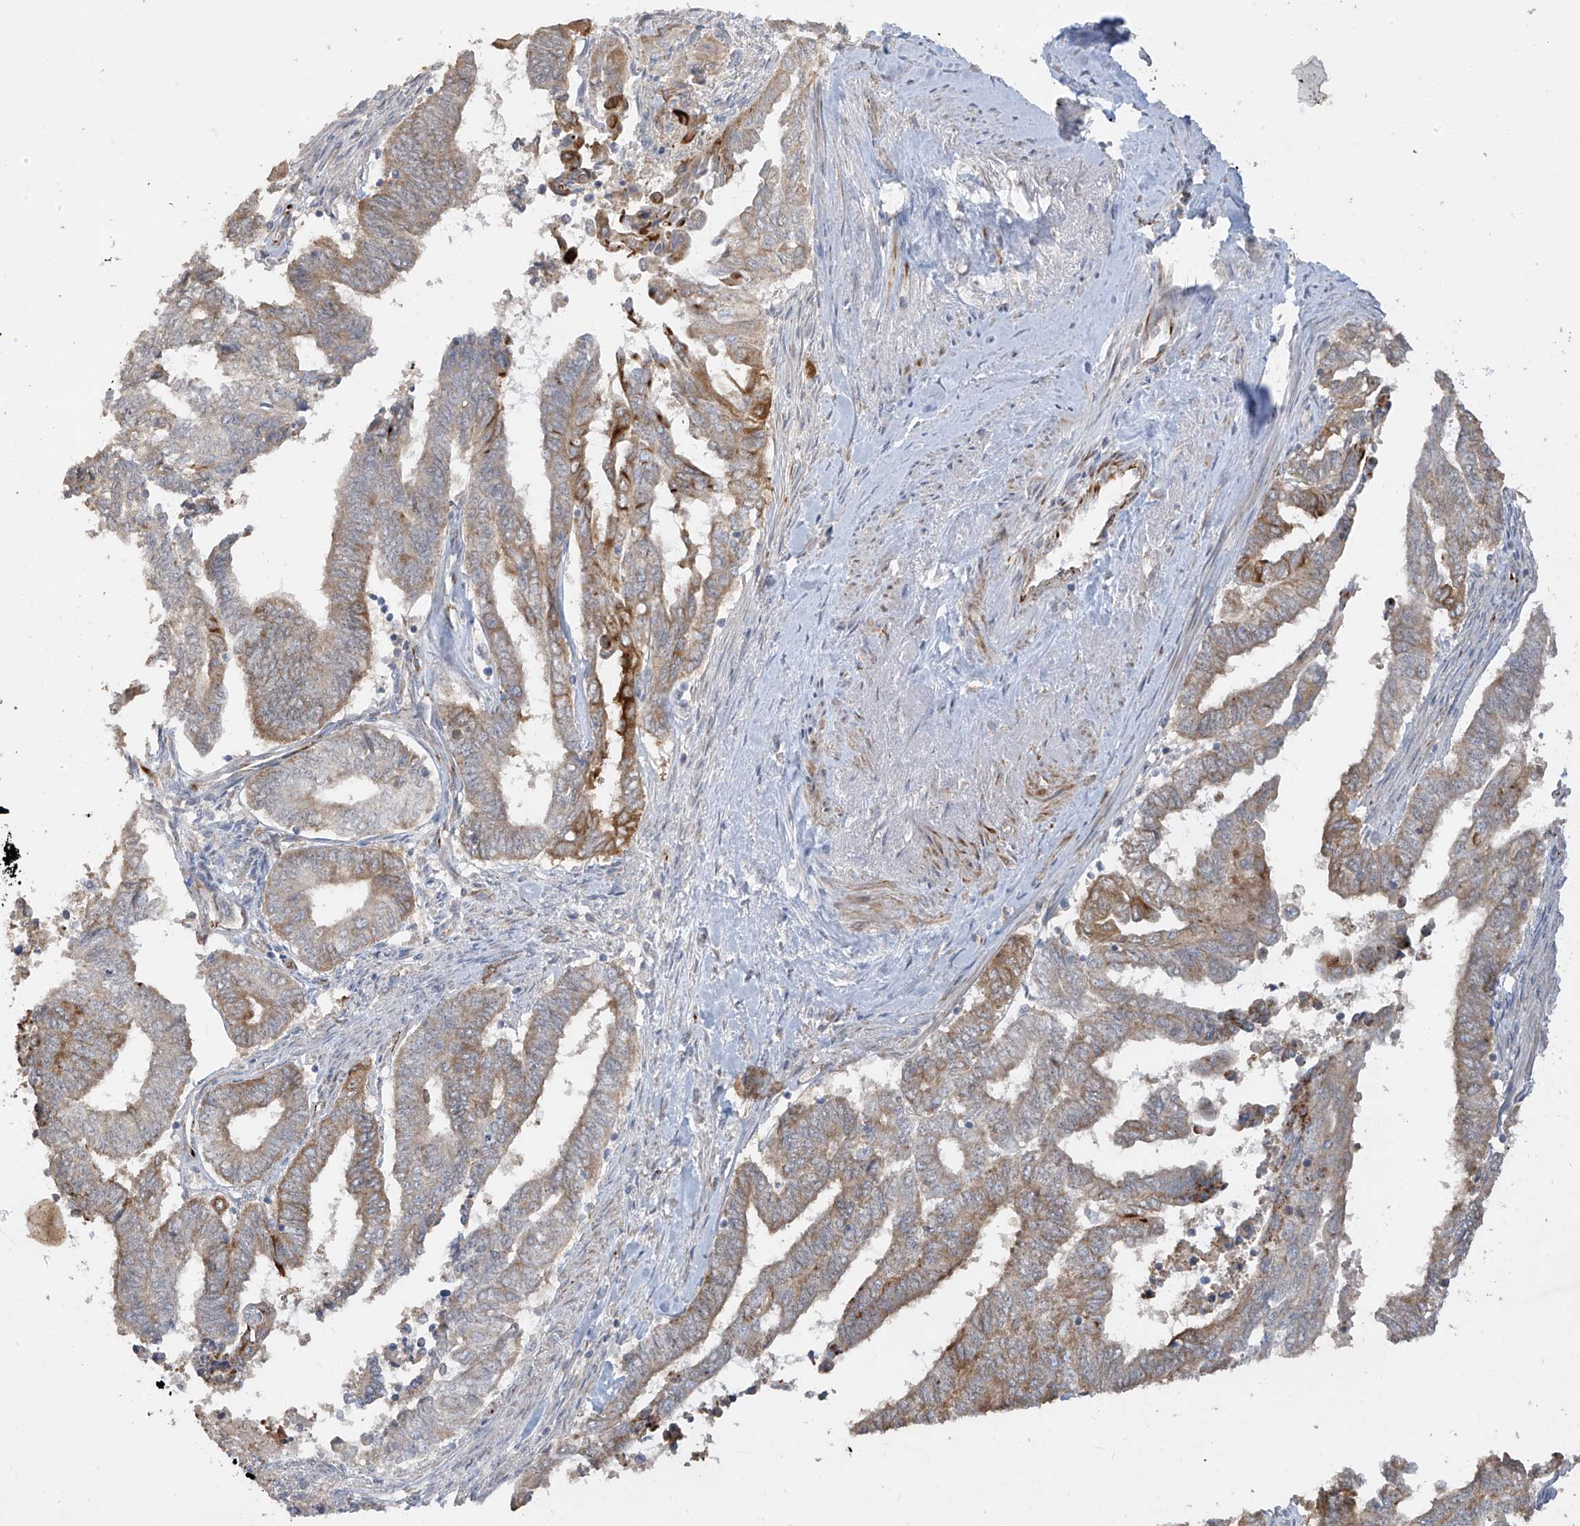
{"staining": {"intensity": "moderate", "quantity": "25%-75%", "location": "cytoplasmic/membranous"}, "tissue": "endometrial cancer", "cell_type": "Tumor cells", "image_type": "cancer", "snomed": [{"axis": "morphology", "description": "Adenocarcinoma, NOS"}, {"axis": "topography", "description": "Uterus"}, {"axis": "topography", "description": "Endometrium"}], "caption": "Tumor cells exhibit medium levels of moderate cytoplasmic/membranous expression in approximately 25%-75% of cells in adenocarcinoma (endometrial). The staining was performed using DAB (3,3'-diaminobenzidine), with brown indicating positive protein expression. Nuclei are stained blue with hematoxylin.", "gene": "DCDC2", "patient": {"sex": "female", "age": 70}}